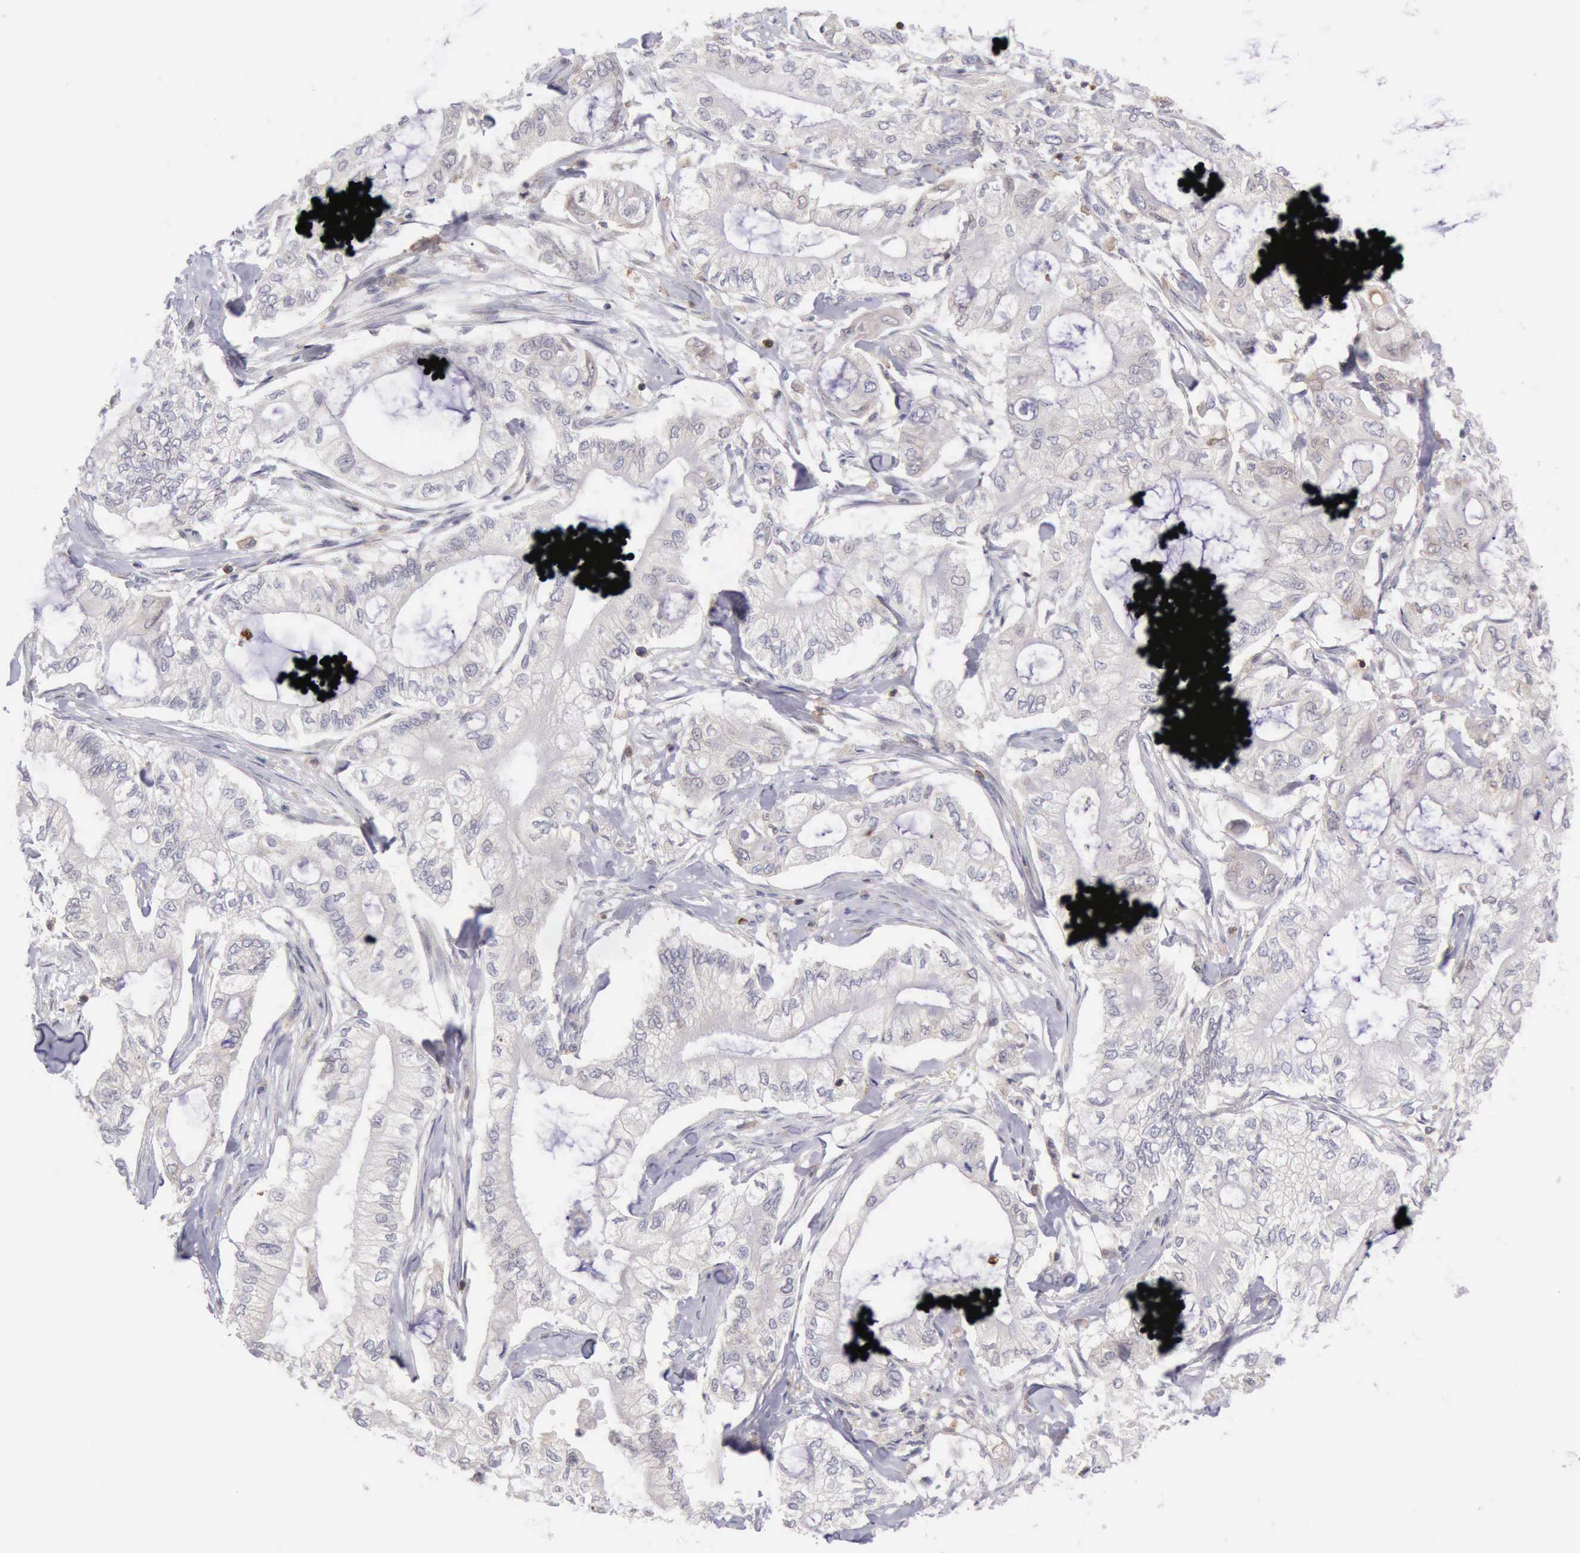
{"staining": {"intensity": "negative", "quantity": "none", "location": "none"}, "tissue": "pancreatic cancer", "cell_type": "Tumor cells", "image_type": "cancer", "snomed": [{"axis": "morphology", "description": "Adenocarcinoma, NOS"}, {"axis": "topography", "description": "Pancreas"}], "caption": "This is an immunohistochemistry (IHC) micrograph of human pancreatic cancer. There is no positivity in tumor cells.", "gene": "SASH3", "patient": {"sex": "male", "age": 79}}